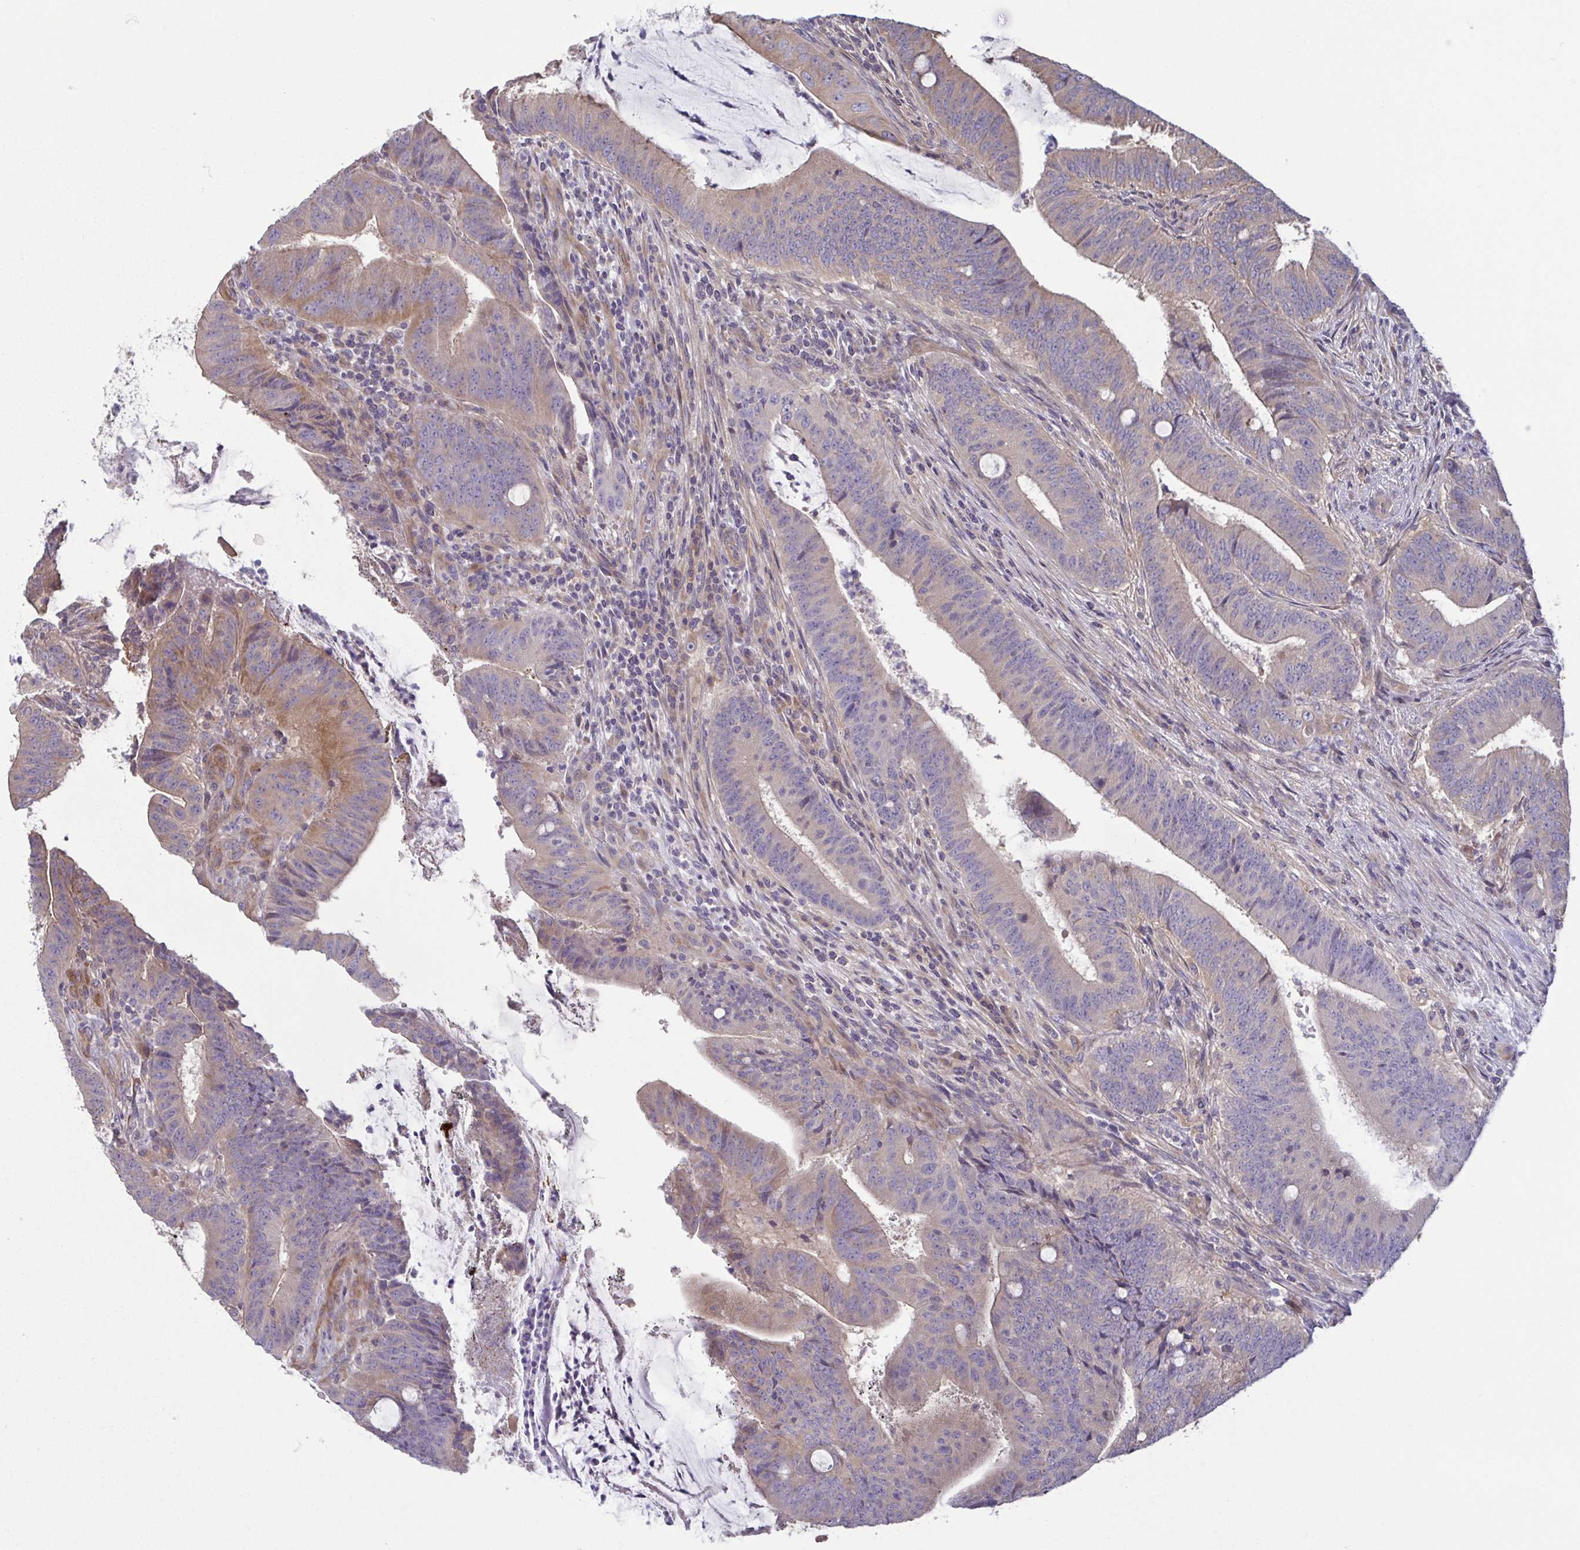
{"staining": {"intensity": "weak", "quantity": ">75%", "location": "cytoplasmic/membranous"}, "tissue": "colorectal cancer", "cell_type": "Tumor cells", "image_type": "cancer", "snomed": [{"axis": "morphology", "description": "Adenocarcinoma, NOS"}, {"axis": "topography", "description": "Colon"}], "caption": "Colorectal cancer stained for a protein demonstrates weak cytoplasmic/membranous positivity in tumor cells.", "gene": "LMF2", "patient": {"sex": "female", "age": 43}}